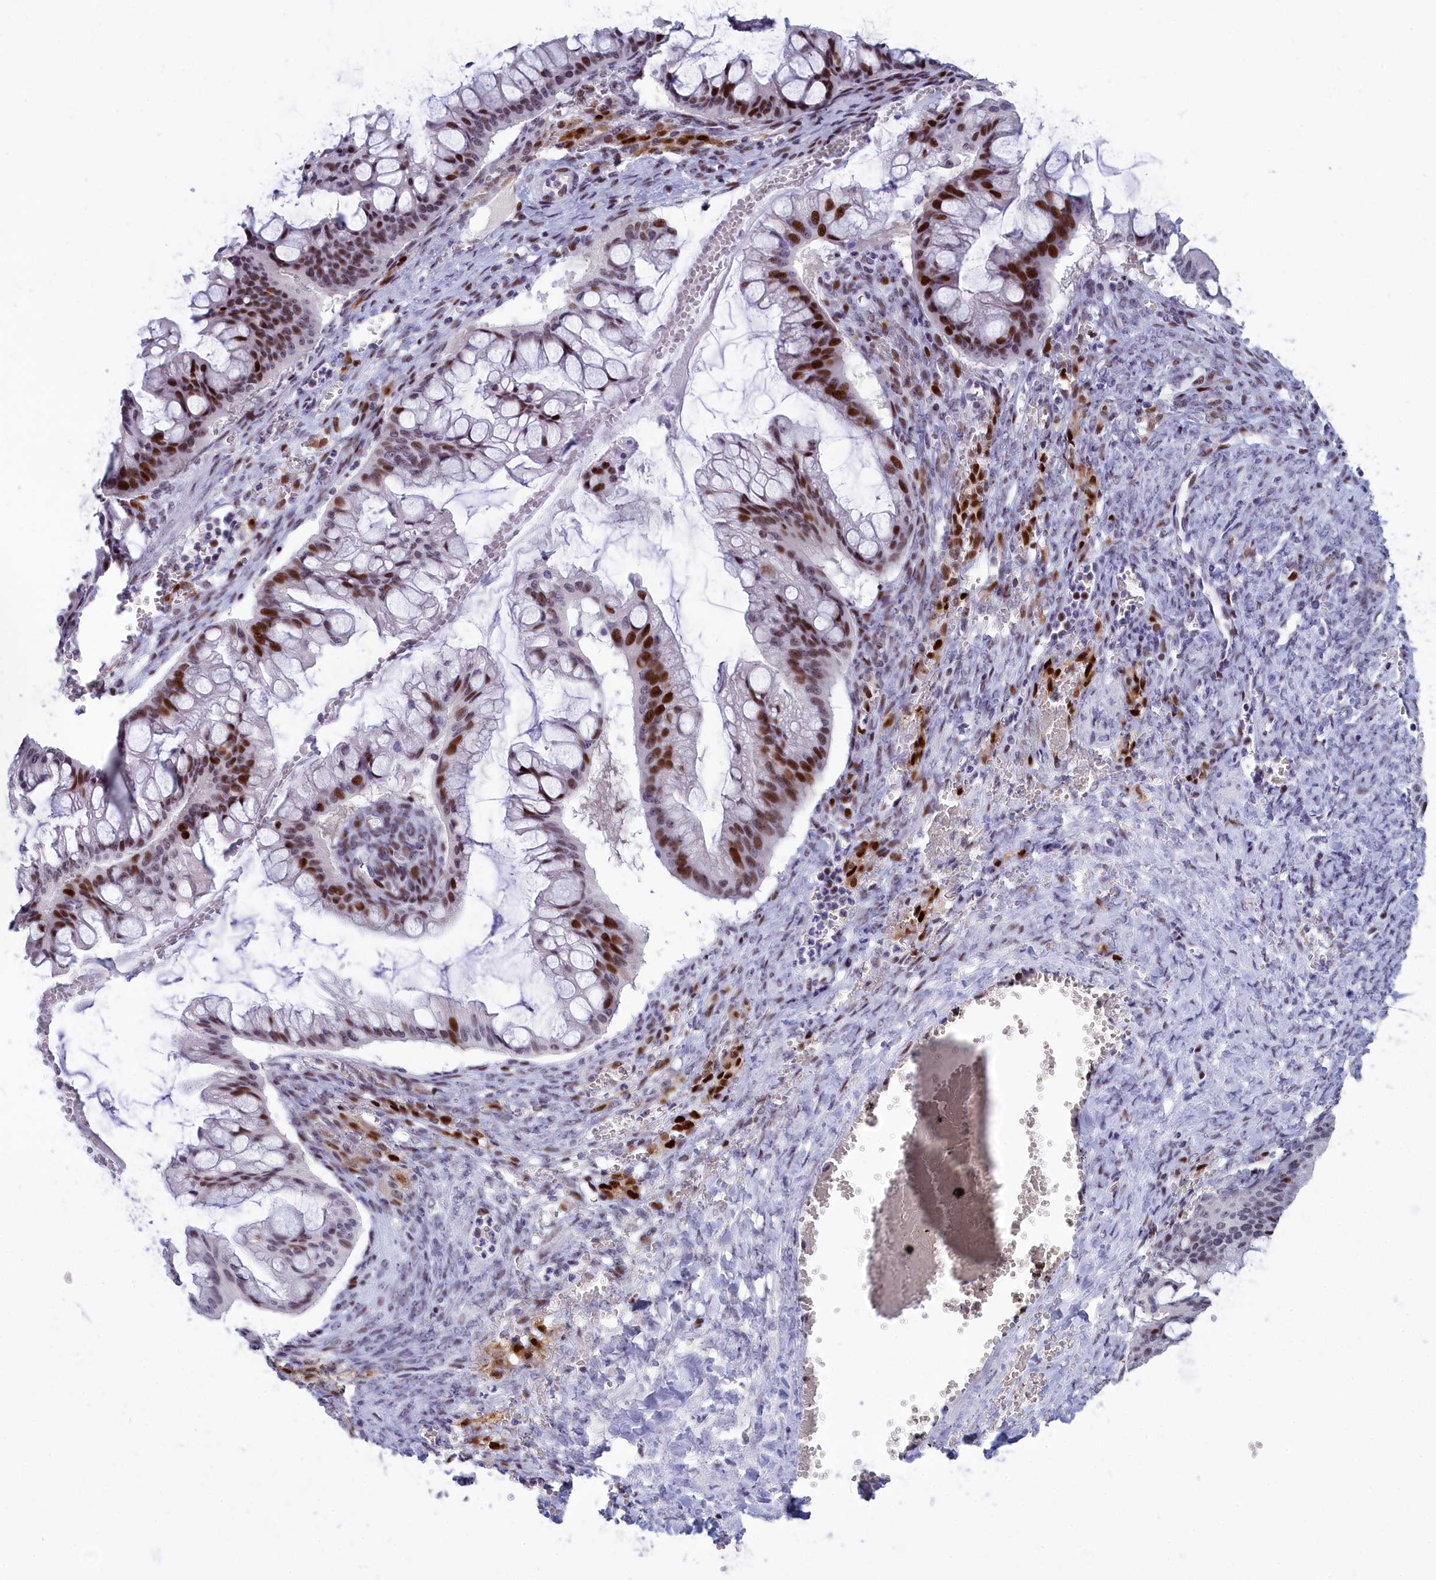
{"staining": {"intensity": "moderate", "quantity": "25%-75%", "location": "nuclear"}, "tissue": "ovarian cancer", "cell_type": "Tumor cells", "image_type": "cancer", "snomed": [{"axis": "morphology", "description": "Cystadenocarcinoma, mucinous, NOS"}, {"axis": "topography", "description": "Ovary"}], "caption": "Protein positivity by immunohistochemistry exhibits moderate nuclear expression in about 25%-75% of tumor cells in ovarian cancer (mucinous cystadenocarcinoma).", "gene": "NSA2", "patient": {"sex": "female", "age": 73}}